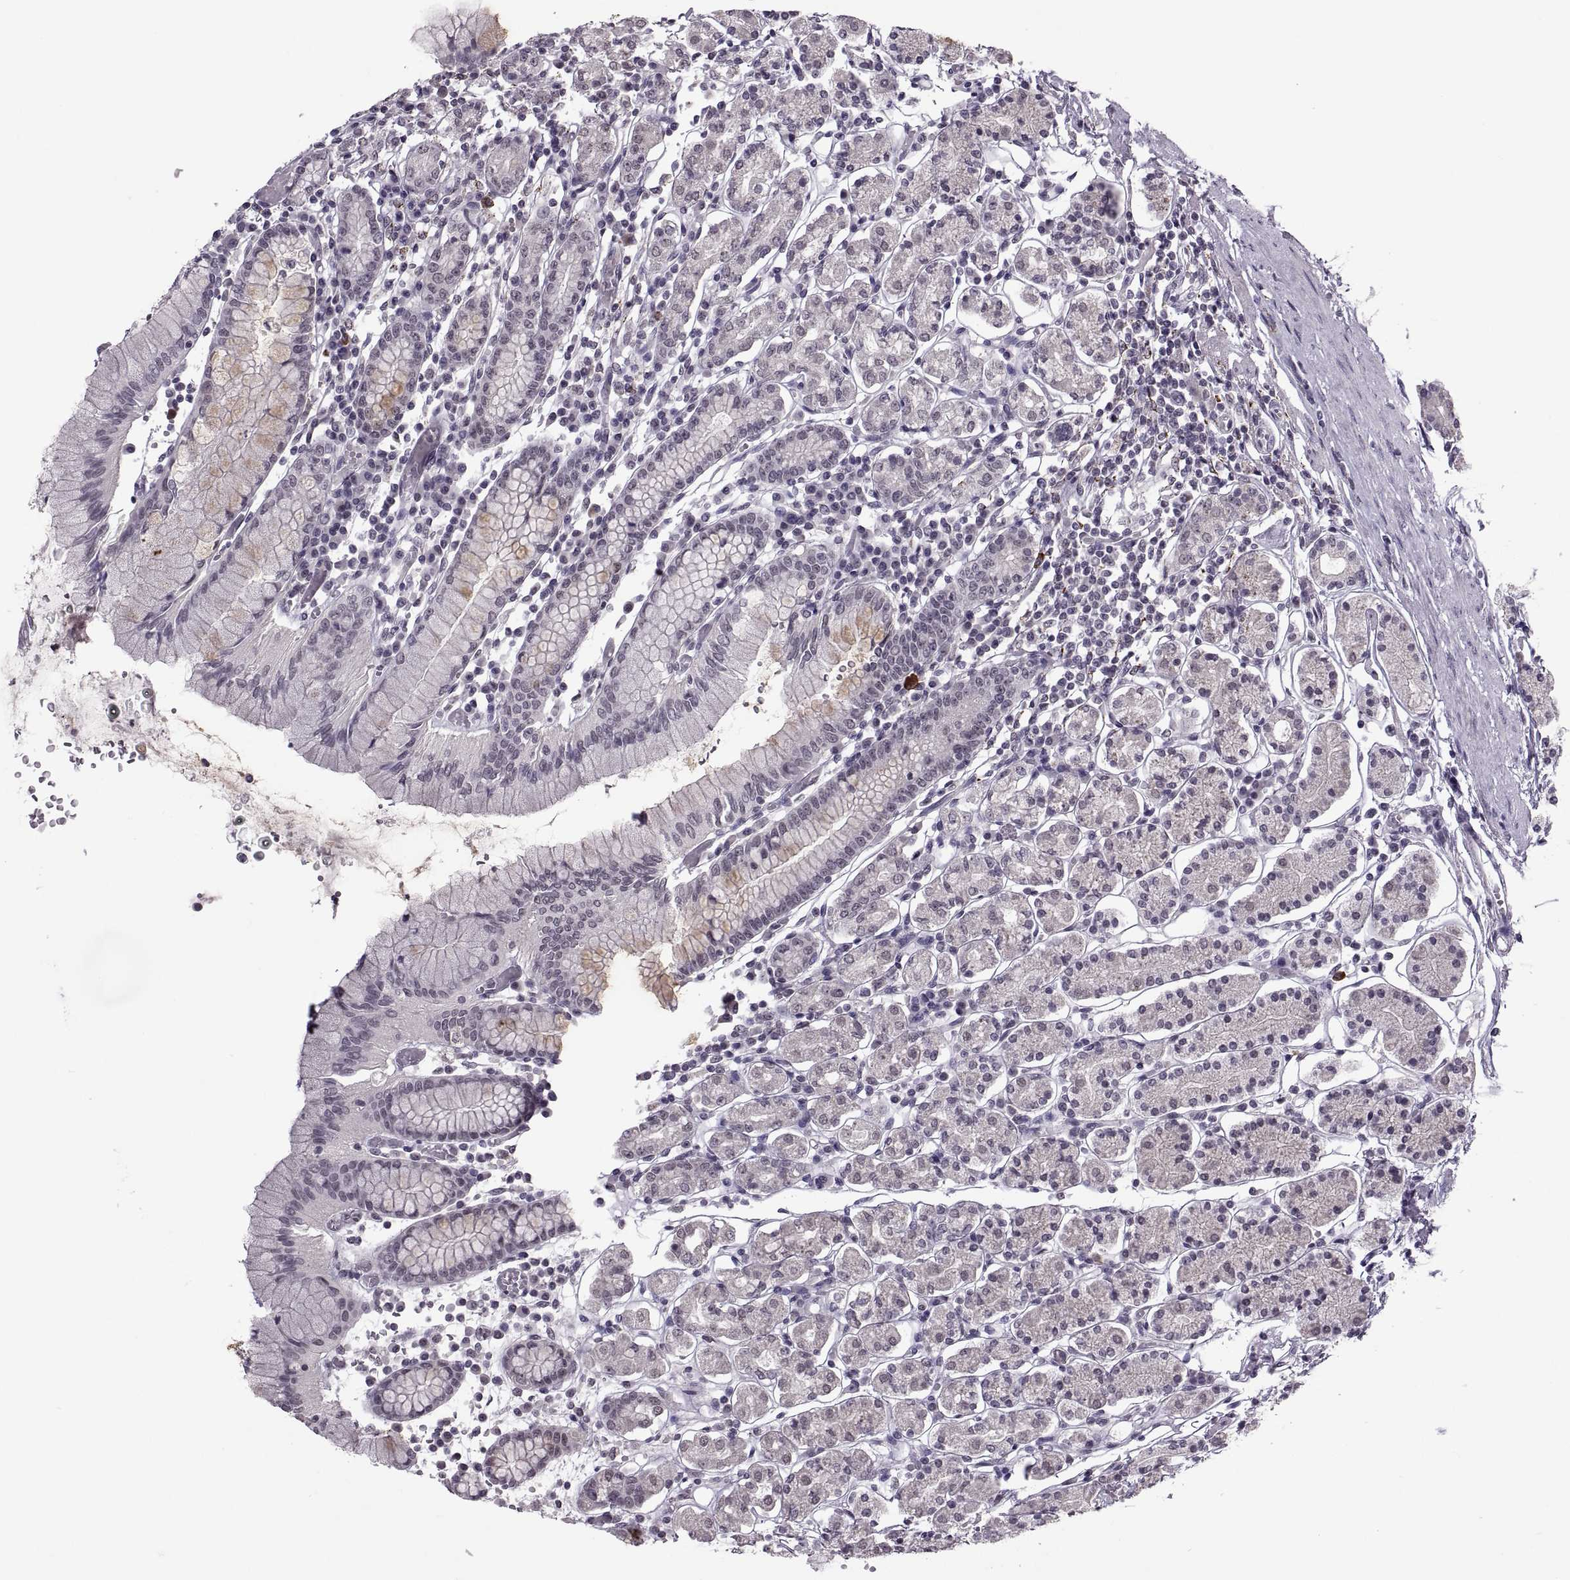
{"staining": {"intensity": "negative", "quantity": "none", "location": "none"}, "tissue": "stomach", "cell_type": "Glandular cells", "image_type": "normal", "snomed": [{"axis": "morphology", "description": "Normal tissue, NOS"}, {"axis": "topography", "description": "Stomach, upper"}, {"axis": "topography", "description": "Stomach"}], "caption": "The immunohistochemistry photomicrograph has no significant staining in glandular cells of stomach. (Immunohistochemistry, brightfield microscopy, high magnification).", "gene": "OTP", "patient": {"sex": "male", "age": 62}}